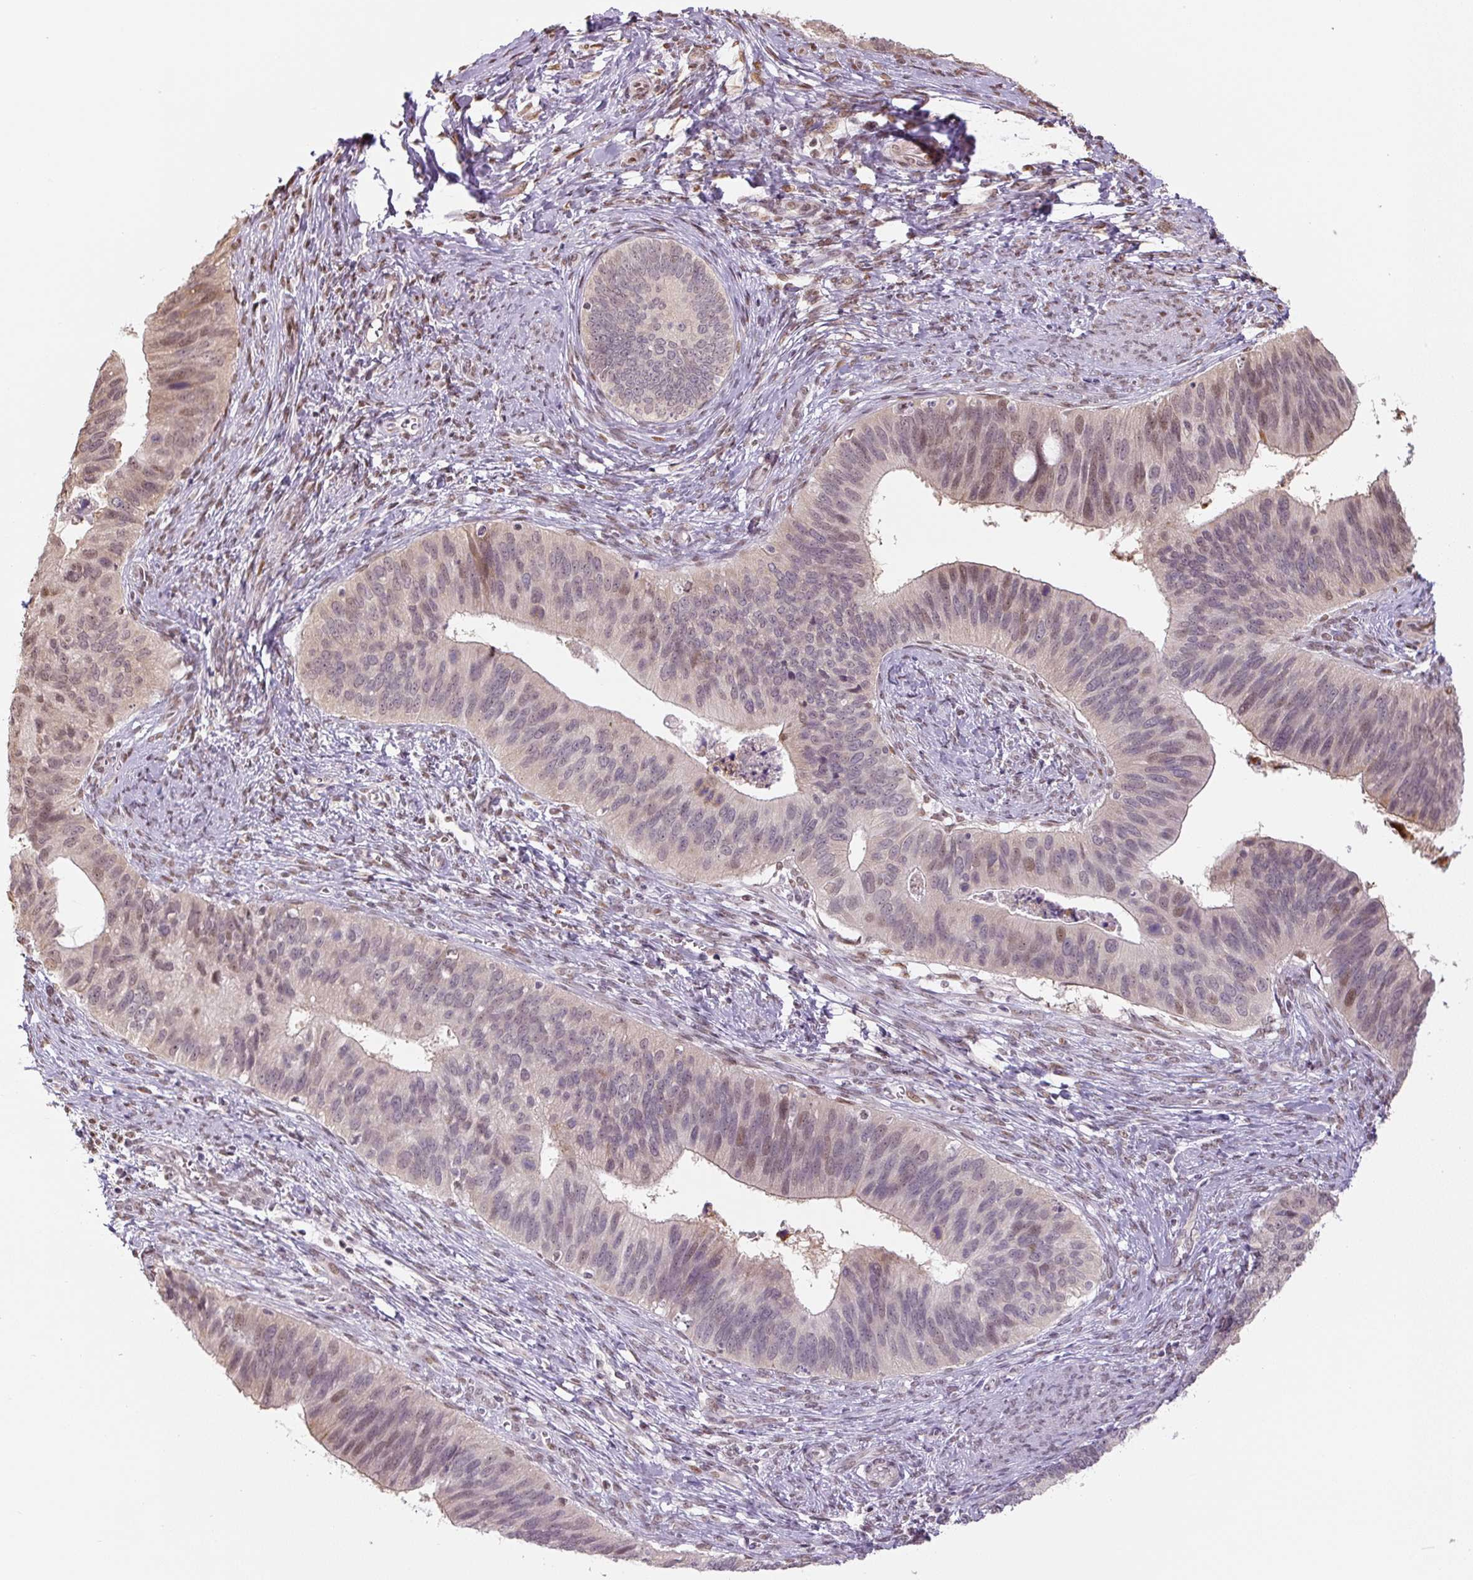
{"staining": {"intensity": "moderate", "quantity": "25%-75%", "location": "nuclear"}, "tissue": "cervical cancer", "cell_type": "Tumor cells", "image_type": "cancer", "snomed": [{"axis": "morphology", "description": "Adenocarcinoma, NOS"}, {"axis": "topography", "description": "Cervix"}], "caption": "Immunohistochemistry image of cervical cancer stained for a protein (brown), which shows medium levels of moderate nuclear positivity in about 25%-75% of tumor cells.", "gene": "TCFL5", "patient": {"sex": "female", "age": 42}}